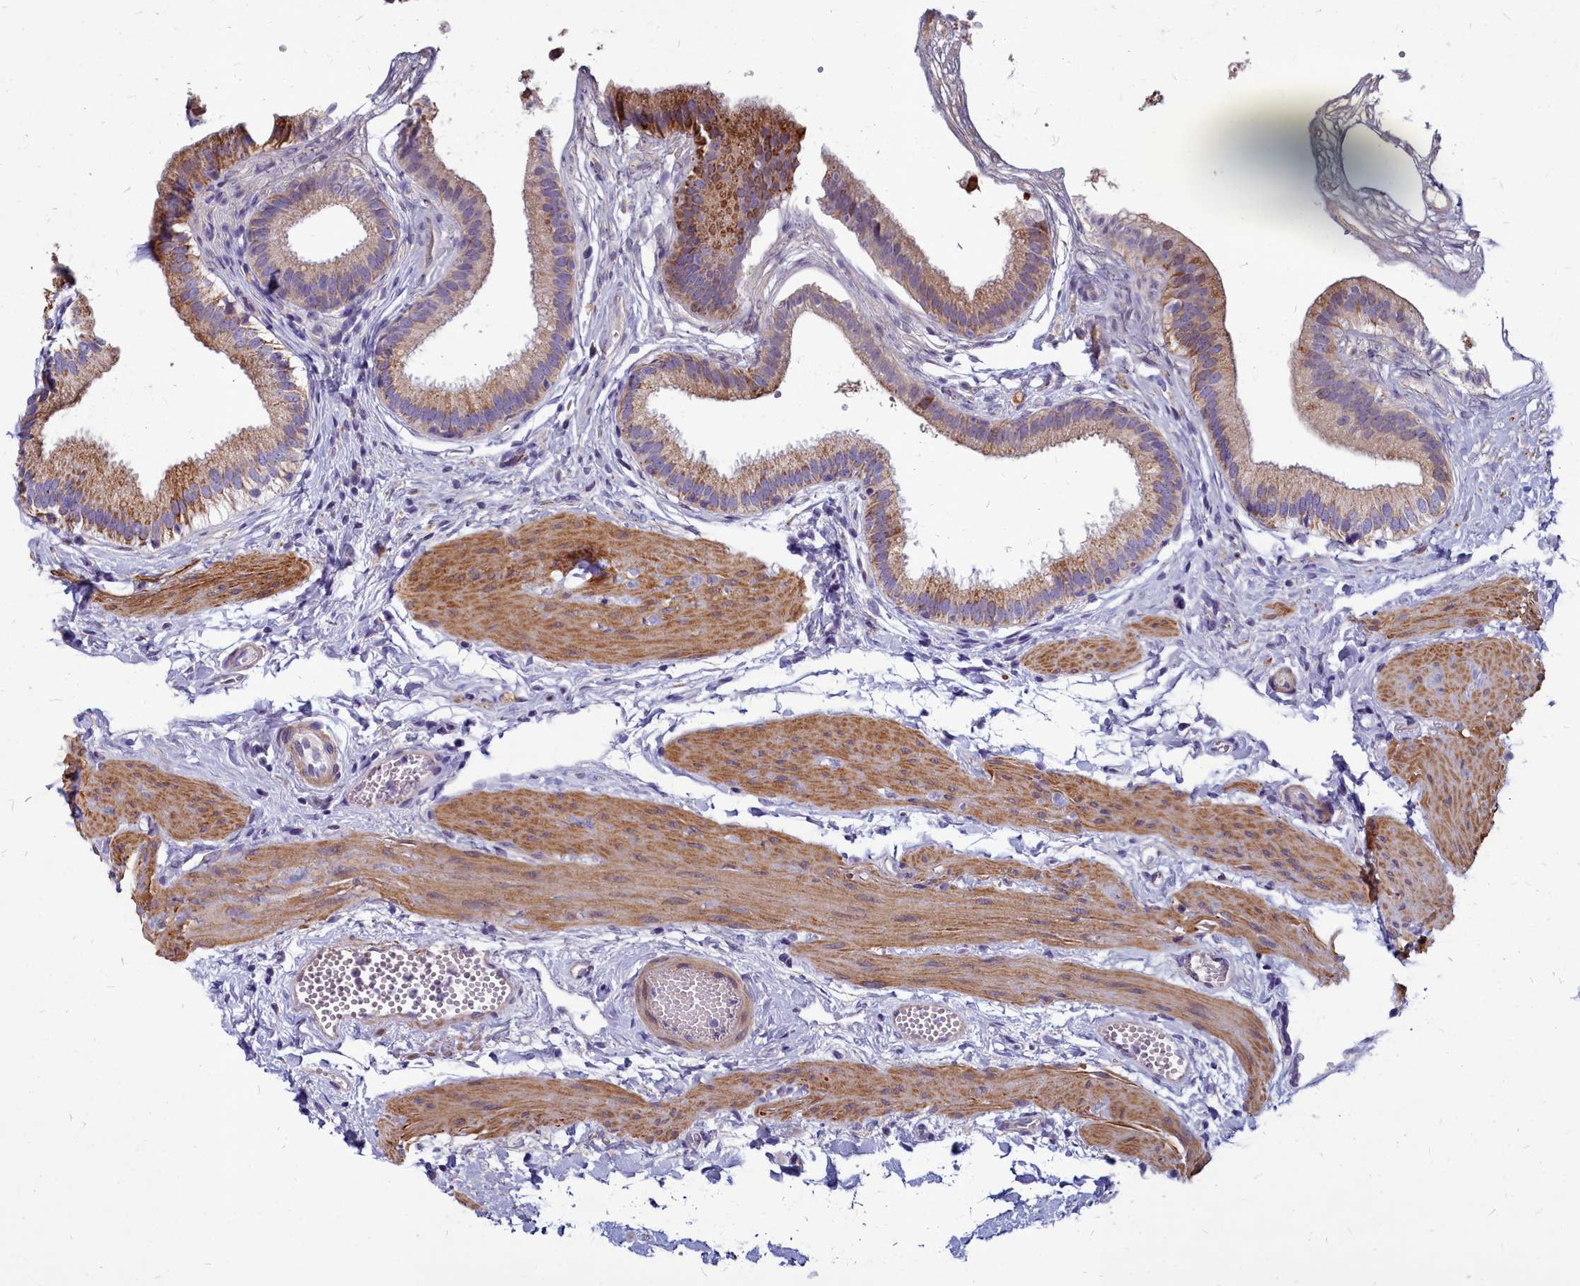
{"staining": {"intensity": "moderate", "quantity": "25%-75%", "location": "cytoplasmic/membranous"}, "tissue": "gallbladder", "cell_type": "Glandular cells", "image_type": "normal", "snomed": [{"axis": "morphology", "description": "Normal tissue, NOS"}, {"axis": "topography", "description": "Gallbladder"}], "caption": "Protein positivity by immunohistochemistry (IHC) displays moderate cytoplasmic/membranous expression in about 25%-75% of glandular cells in benign gallbladder.", "gene": "SMPD4", "patient": {"sex": "female", "age": 54}}